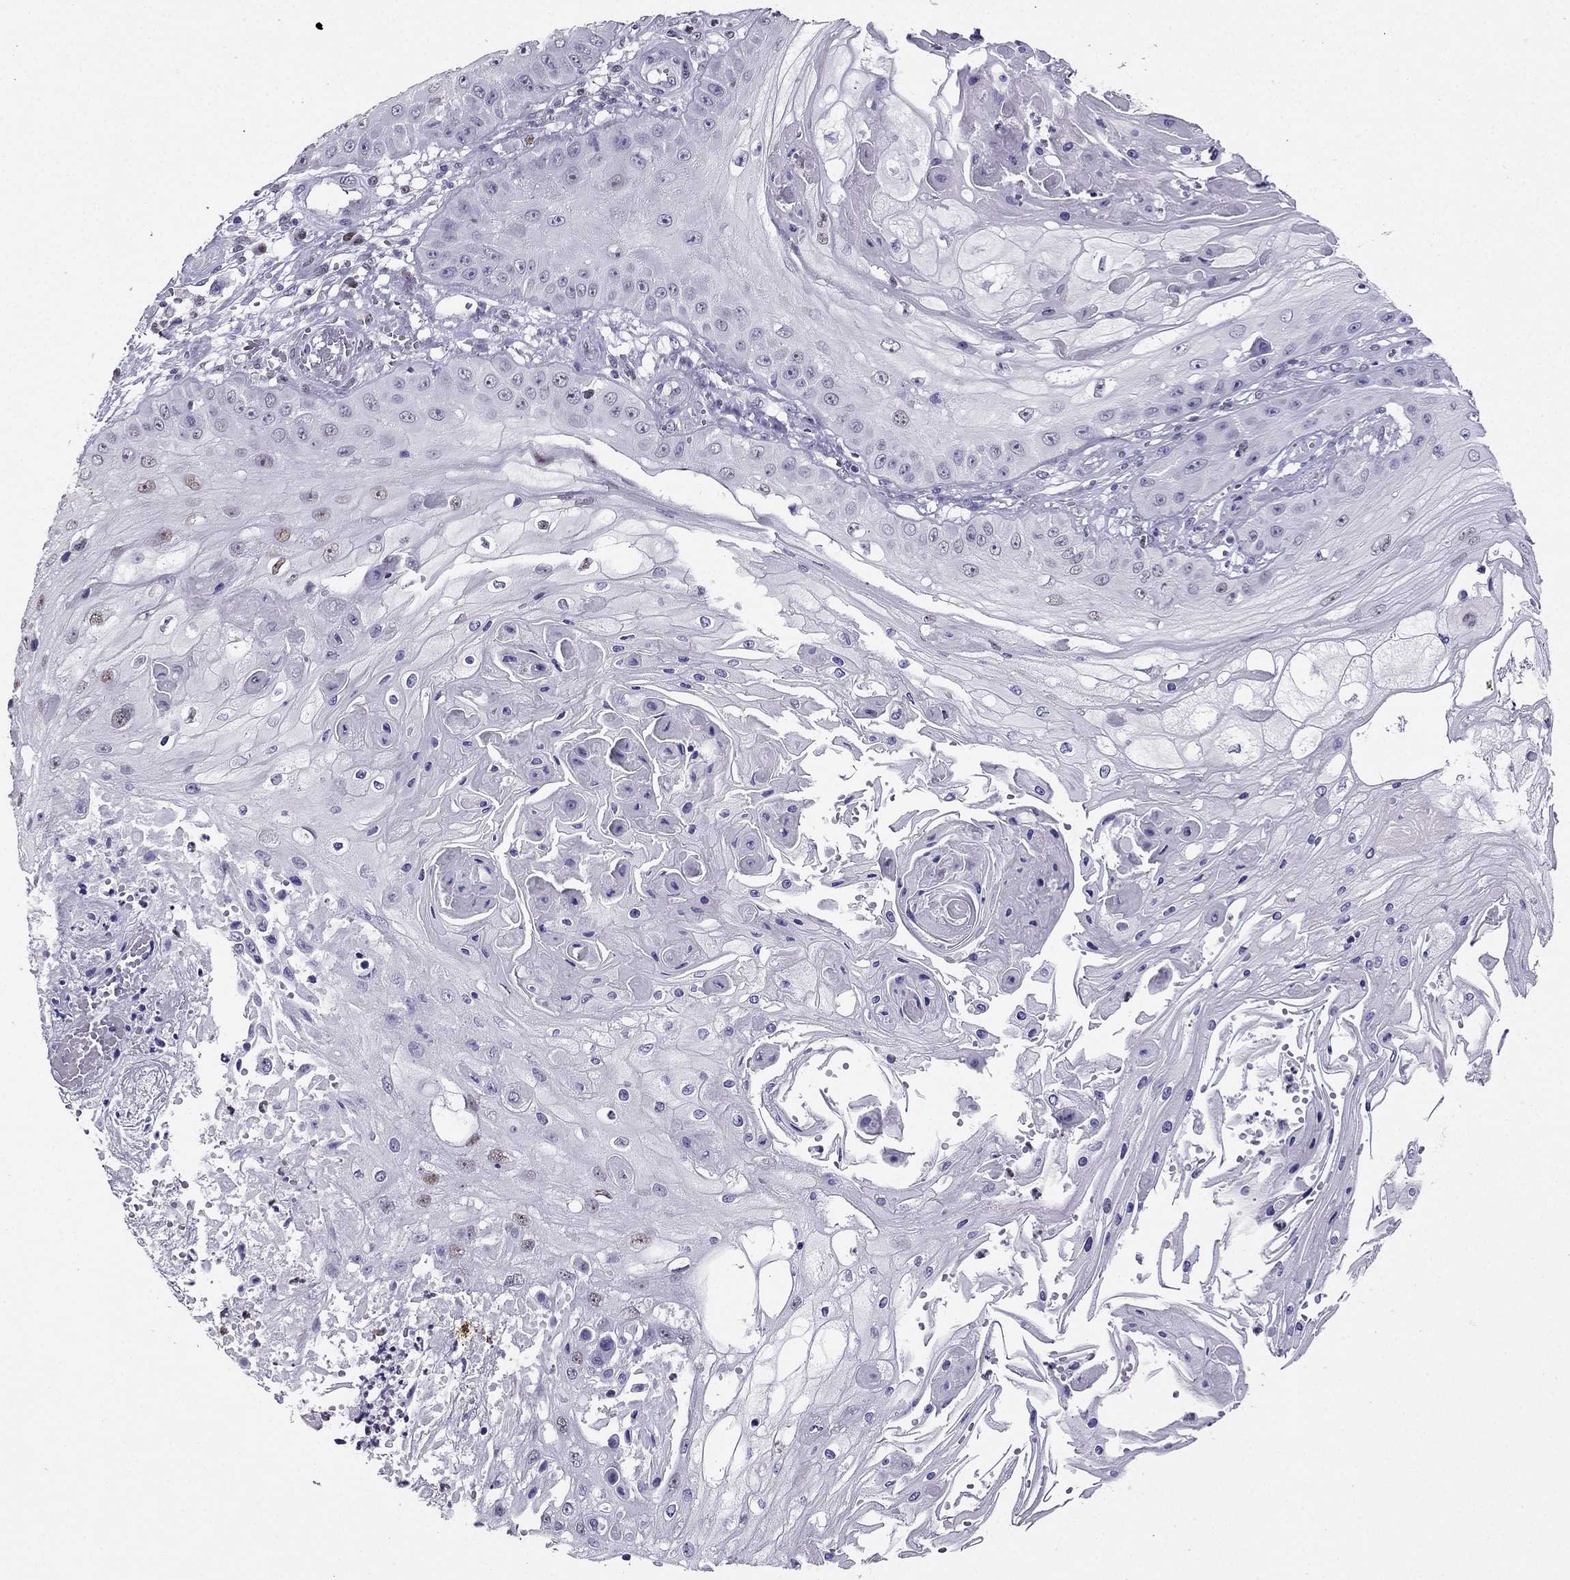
{"staining": {"intensity": "negative", "quantity": "none", "location": "none"}, "tissue": "skin cancer", "cell_type": "Tumor cells", "image_type": "cancer", "snomed": [{"axis": "morphology", "description": "Squamous cell carcinoma, NOS"}, {"axis": "topography", "description": "Skin"}], "caption": "An image of squamous cell carcinoma (skin) stained for a protein reveals no brown staining in tumor cells.", "gene": "ARID3A", "patient": {"sex": "male", "age": 70}}